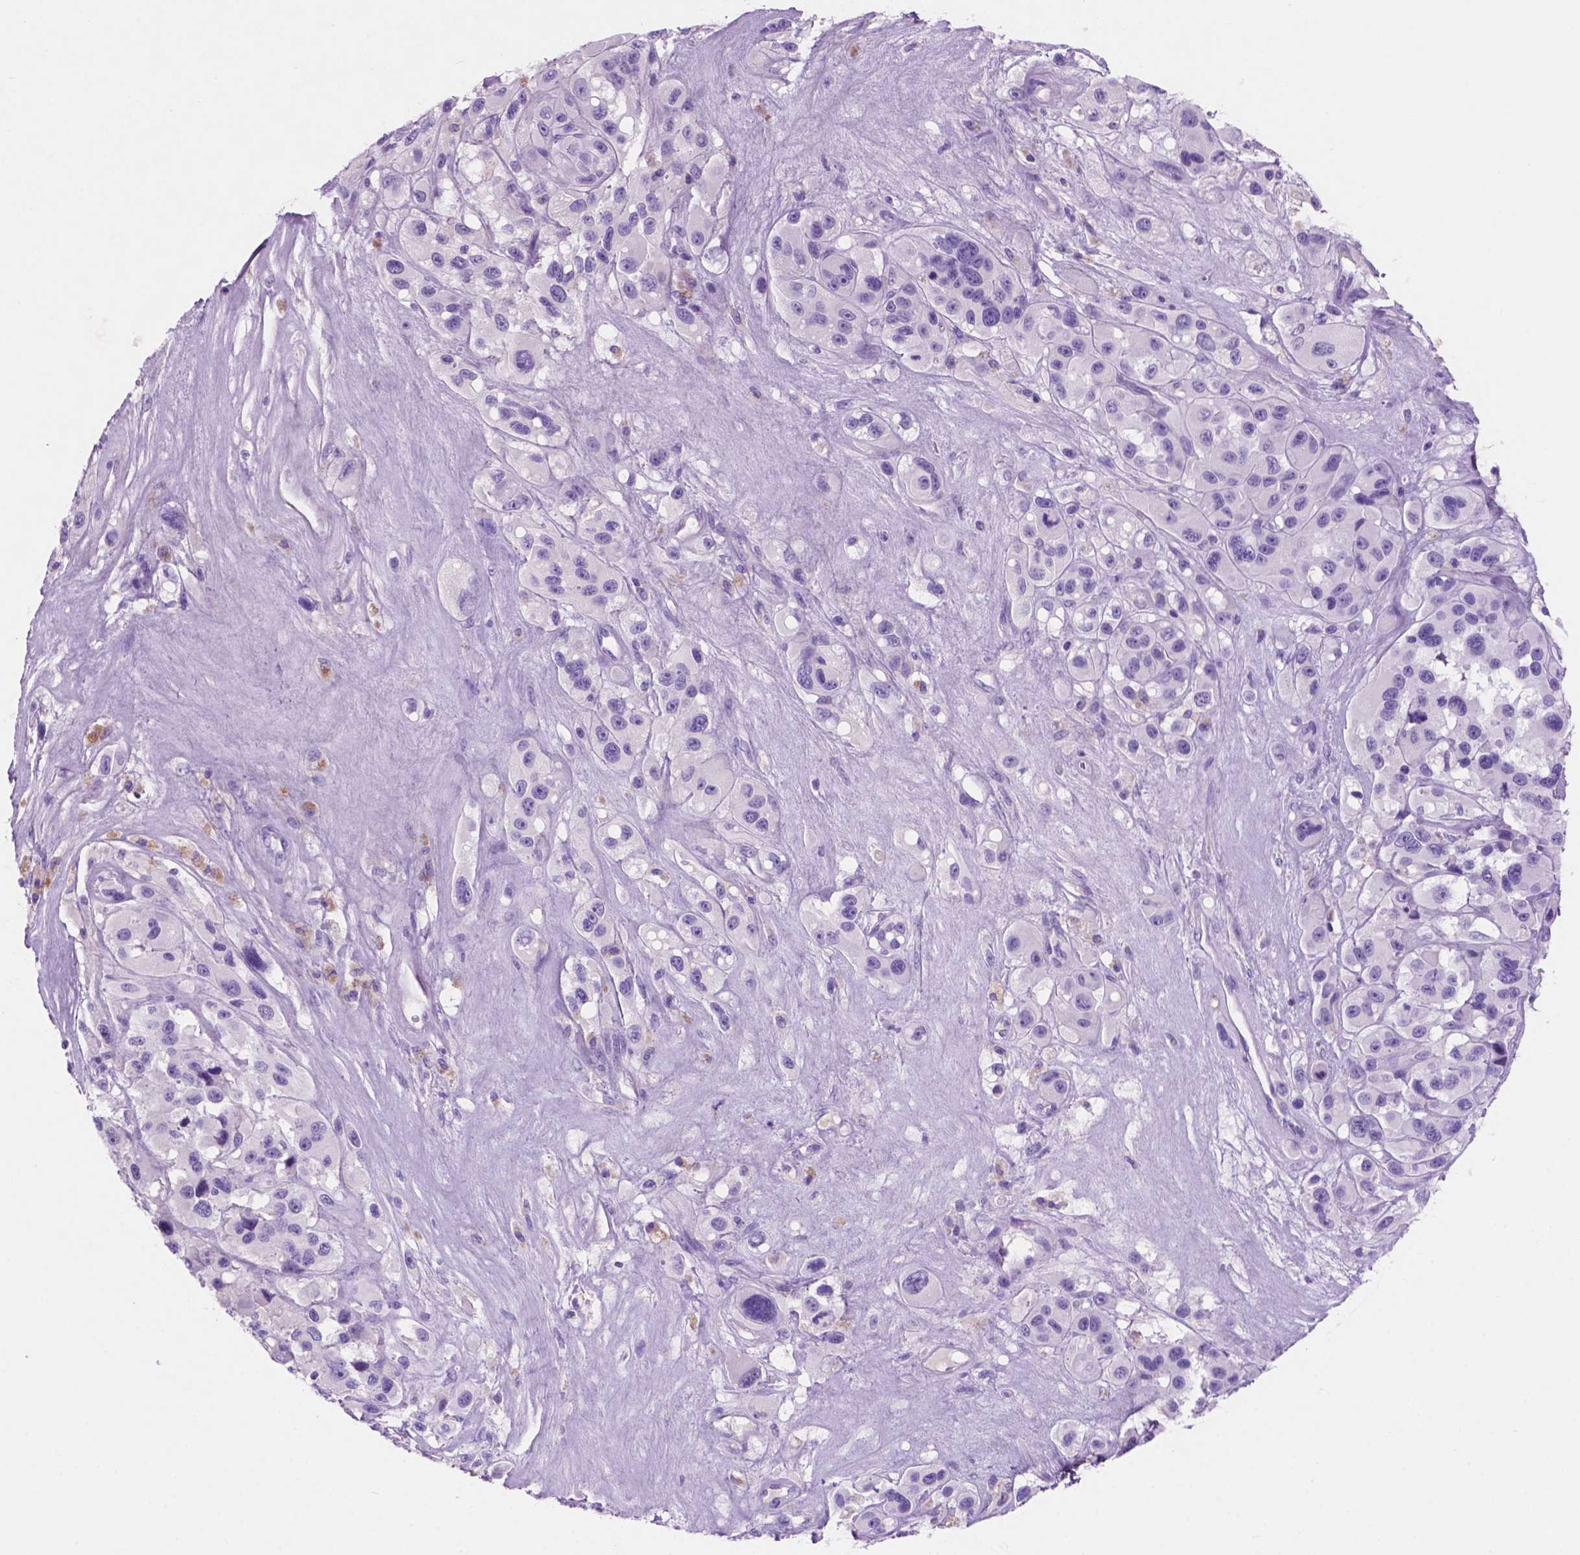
{"staining": {"intensity": "negative", "quantity": "none", "location": "none"}, "tissue": "melanoma", "cell_type": "Tumor cells", "image_type": "cancer", "snomed": [{"axis": "morphology", "description": "Malignant melanoma, Metastatic site"}, {"axis": "topography", "description": "Lymph node"}], "caption": "An IHC histopathology image of melanoma is shown. There is no staining in tumor cells of melanoma. The staining is performed using DAB brown chromogen with nuclei counter-stained in using hematoxylin.", "gene": "POU4F1", "patient": {"sex": "female", "age": 65}}